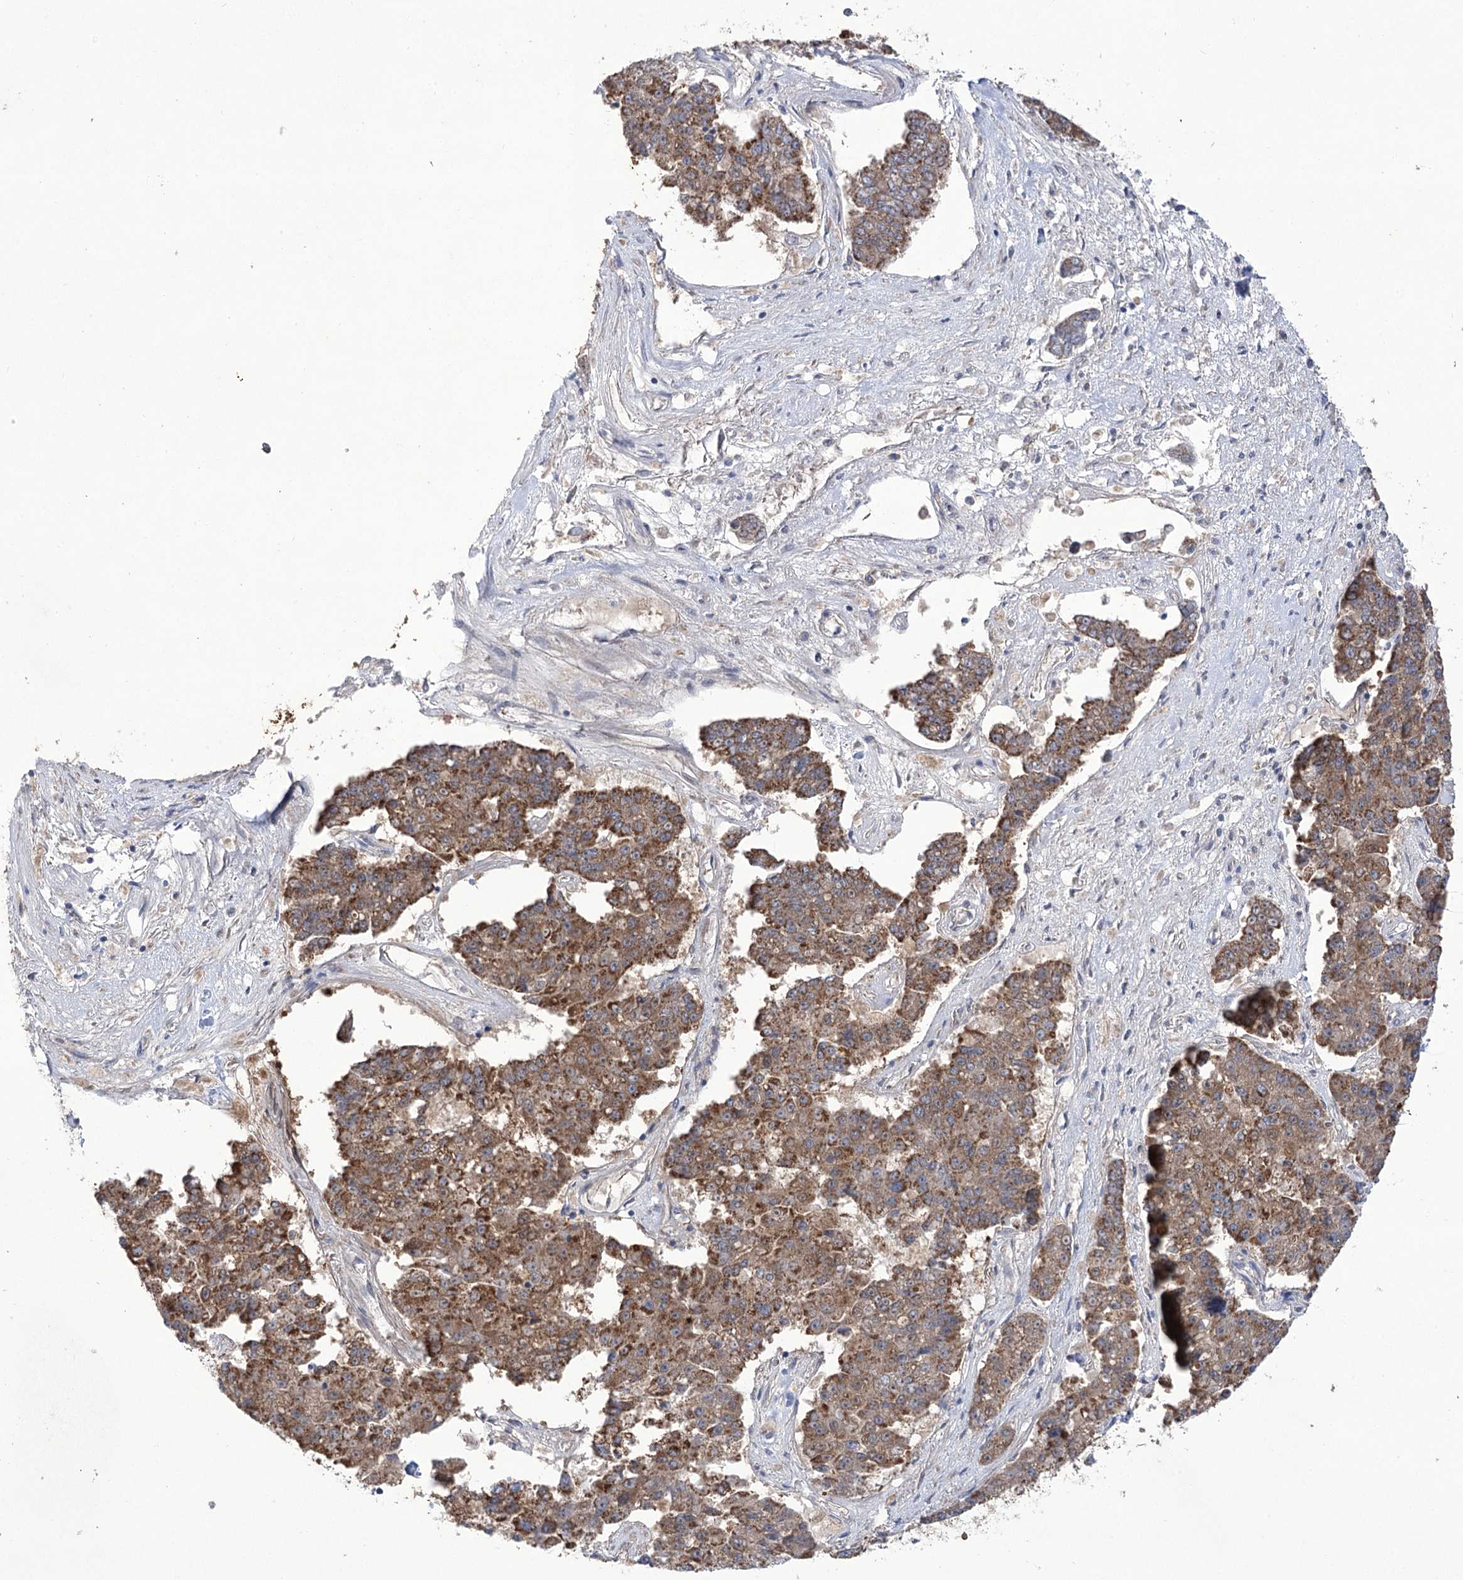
{"staining": {"intensity": "moderate", "quantity": ">75%", "location": "cytoplasmic/membranous"}, "tissue": "pancreatic cancer", "cell_type": "Tumor cells", "image_type": "cancer", "snomed": [{"axis": "morphology", "description": "Adenocarcinoma, NOS"}, {"axis": "topography", "description": "Pancreas"}], "caption": "High-magnification brightfield microscopy of adenocarcinoma (pancreatic) stained with DAB (3,3'-diaminobenzidine) (brown) and counterstained with hematoxylin (blue). tumor cells exhibit moderate cytoplasmic/membranous staining is present in approximately>75% of cells. (DAB = brown stain, brightfield microscopy at high magnification).", "gene": "ECHDC3", "patient": {"sex": "male", "age": 50}}